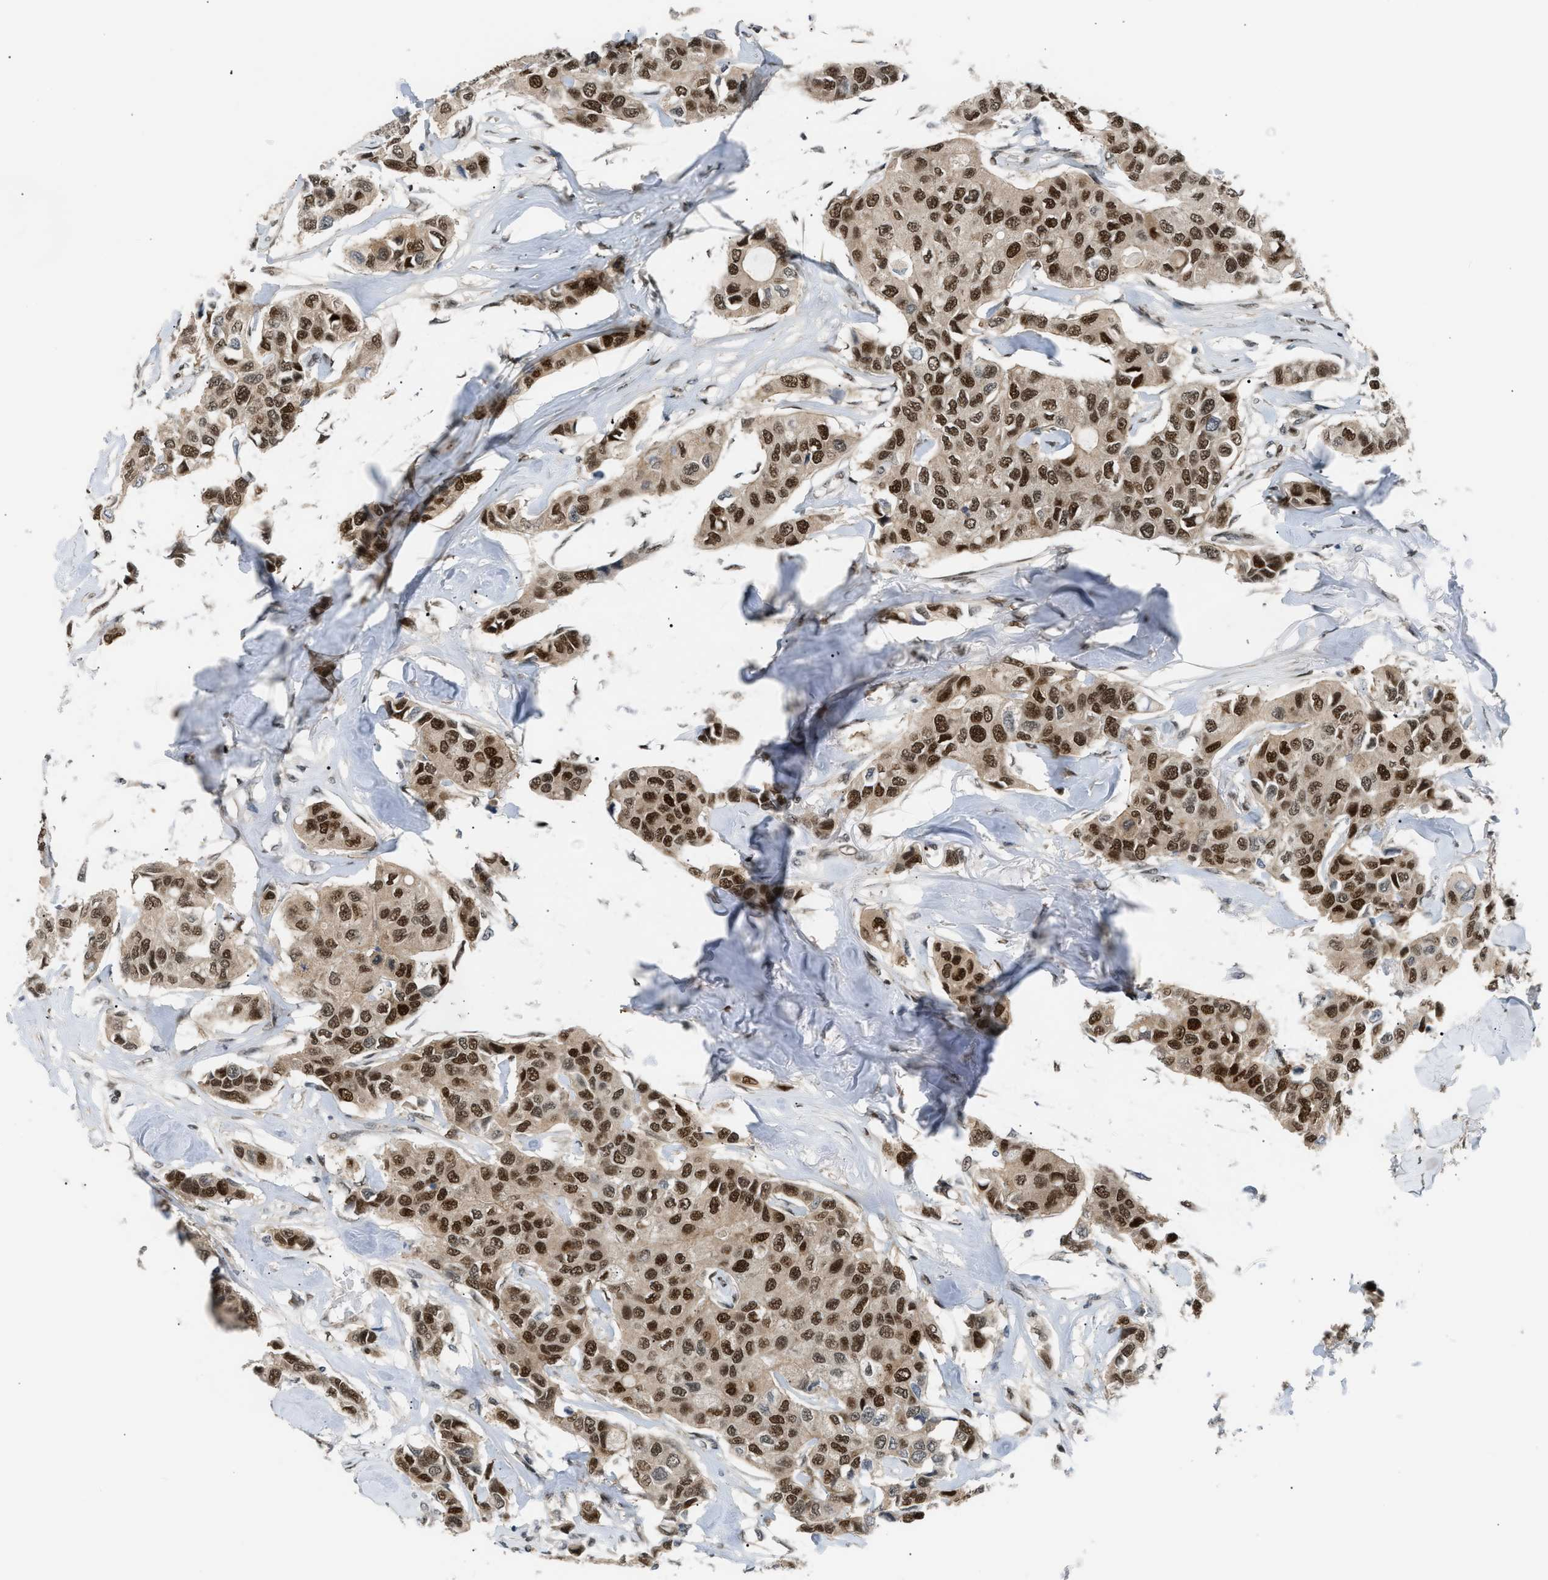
{"staining": {"intensity": "strong", "quantity": ">75%", "location": "nuclear"}, "tissue": "breast cancer", "cell_type": "Tumor cells", "image_type": "cancer", "snomed": [{"axis": "morphology", "description": "Duct carcinoma"}, {"axis": "topography", "description": "Breast"}], "caption": "High-power microscopy captured an immunohistochemistry histopathology image of breast infiltrating ductal carcinoma, revealing strong nuclear expression in approximately >75% of tumor cells. (brown staining indicates protein expression, while blue staining denotes nuclei).", "gene": "SSBP2", "patient": {"sex": "female", "age": 80}}